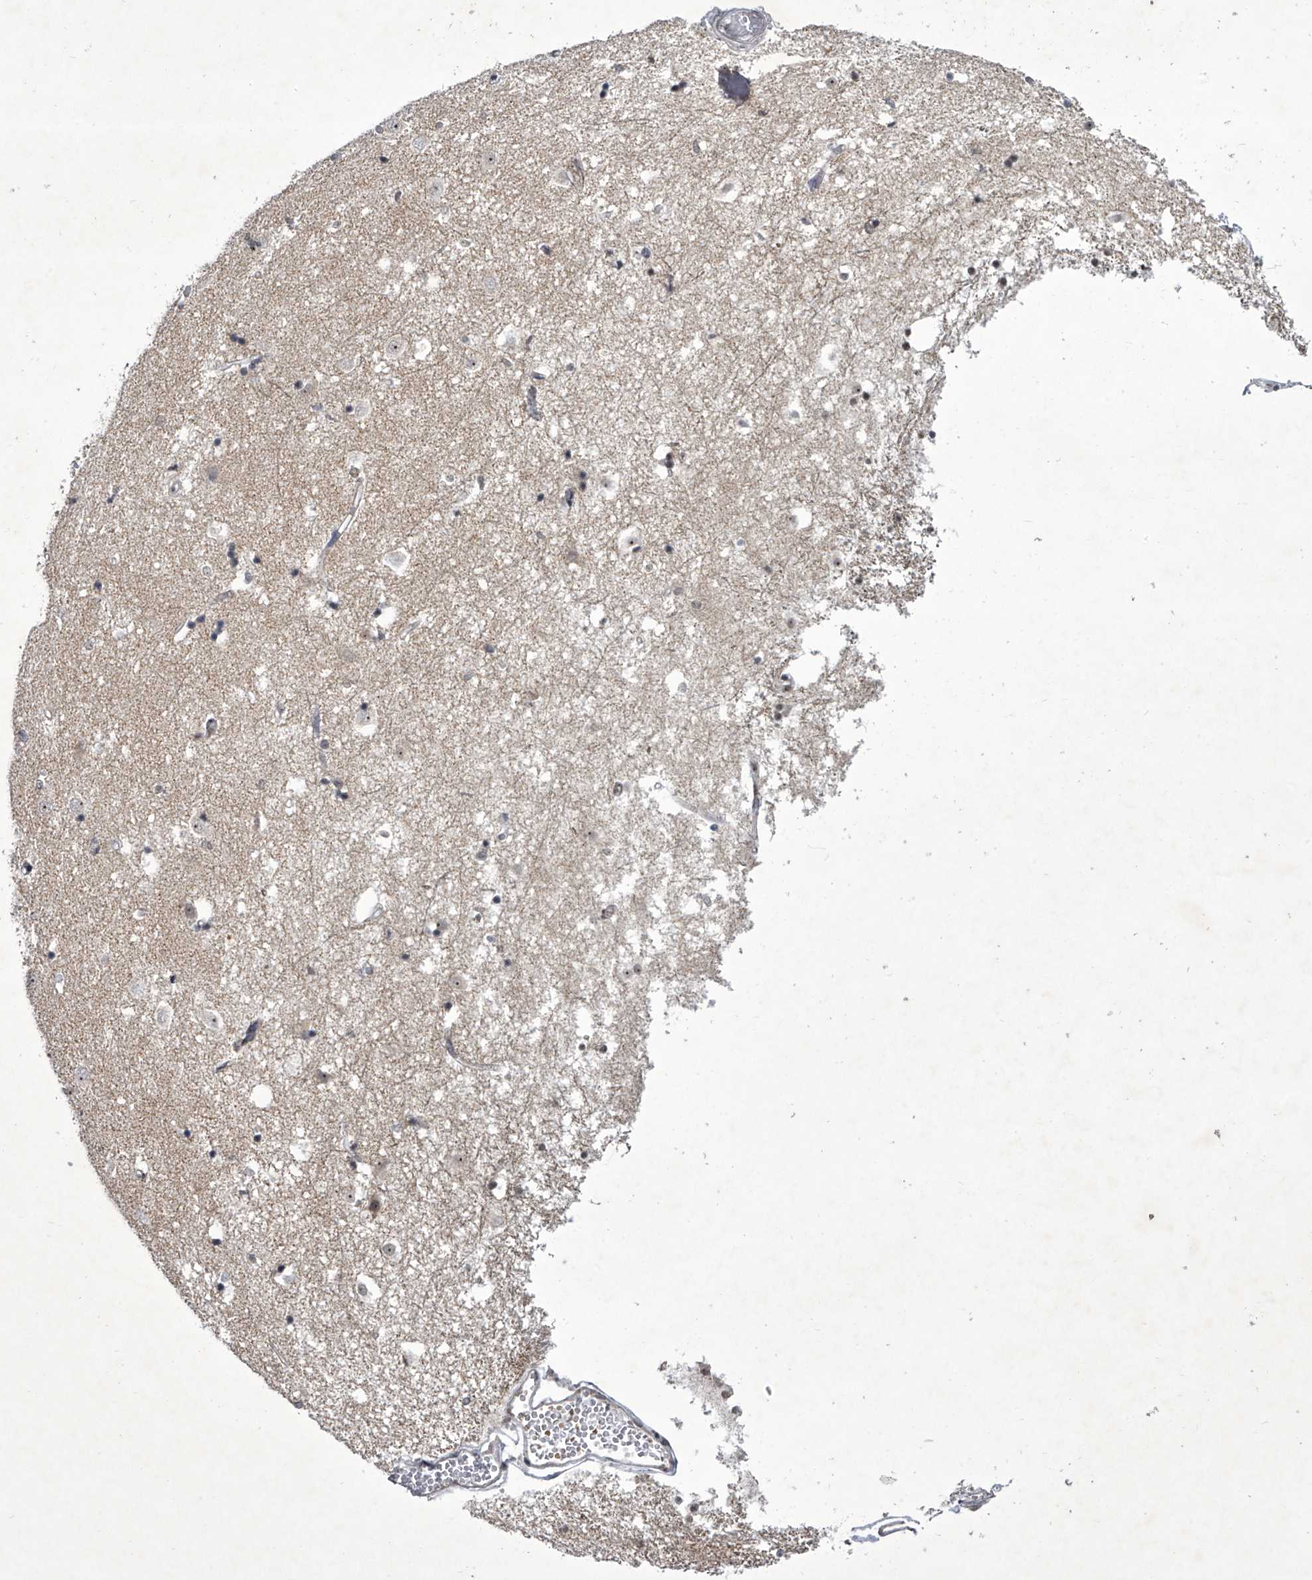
{"staining": {"intensity": "weak", "quantity": "<25%", "location": "nuclear"}, "tissue": "caudate", "cell_type": "Glial cells", "image_type": "normal", "snomed": [{"axis": "morphology", "description": "Normal tissue, NOS"}, {"axis": "topography", "description": "Lateral ventricle wall"}], "caption": "Immunohistochemical staining of unremarkable caudate shows no significant positivity in glial cells.", "gene": "MLLT1", "patient": {"sex": "male", "age": 45}}